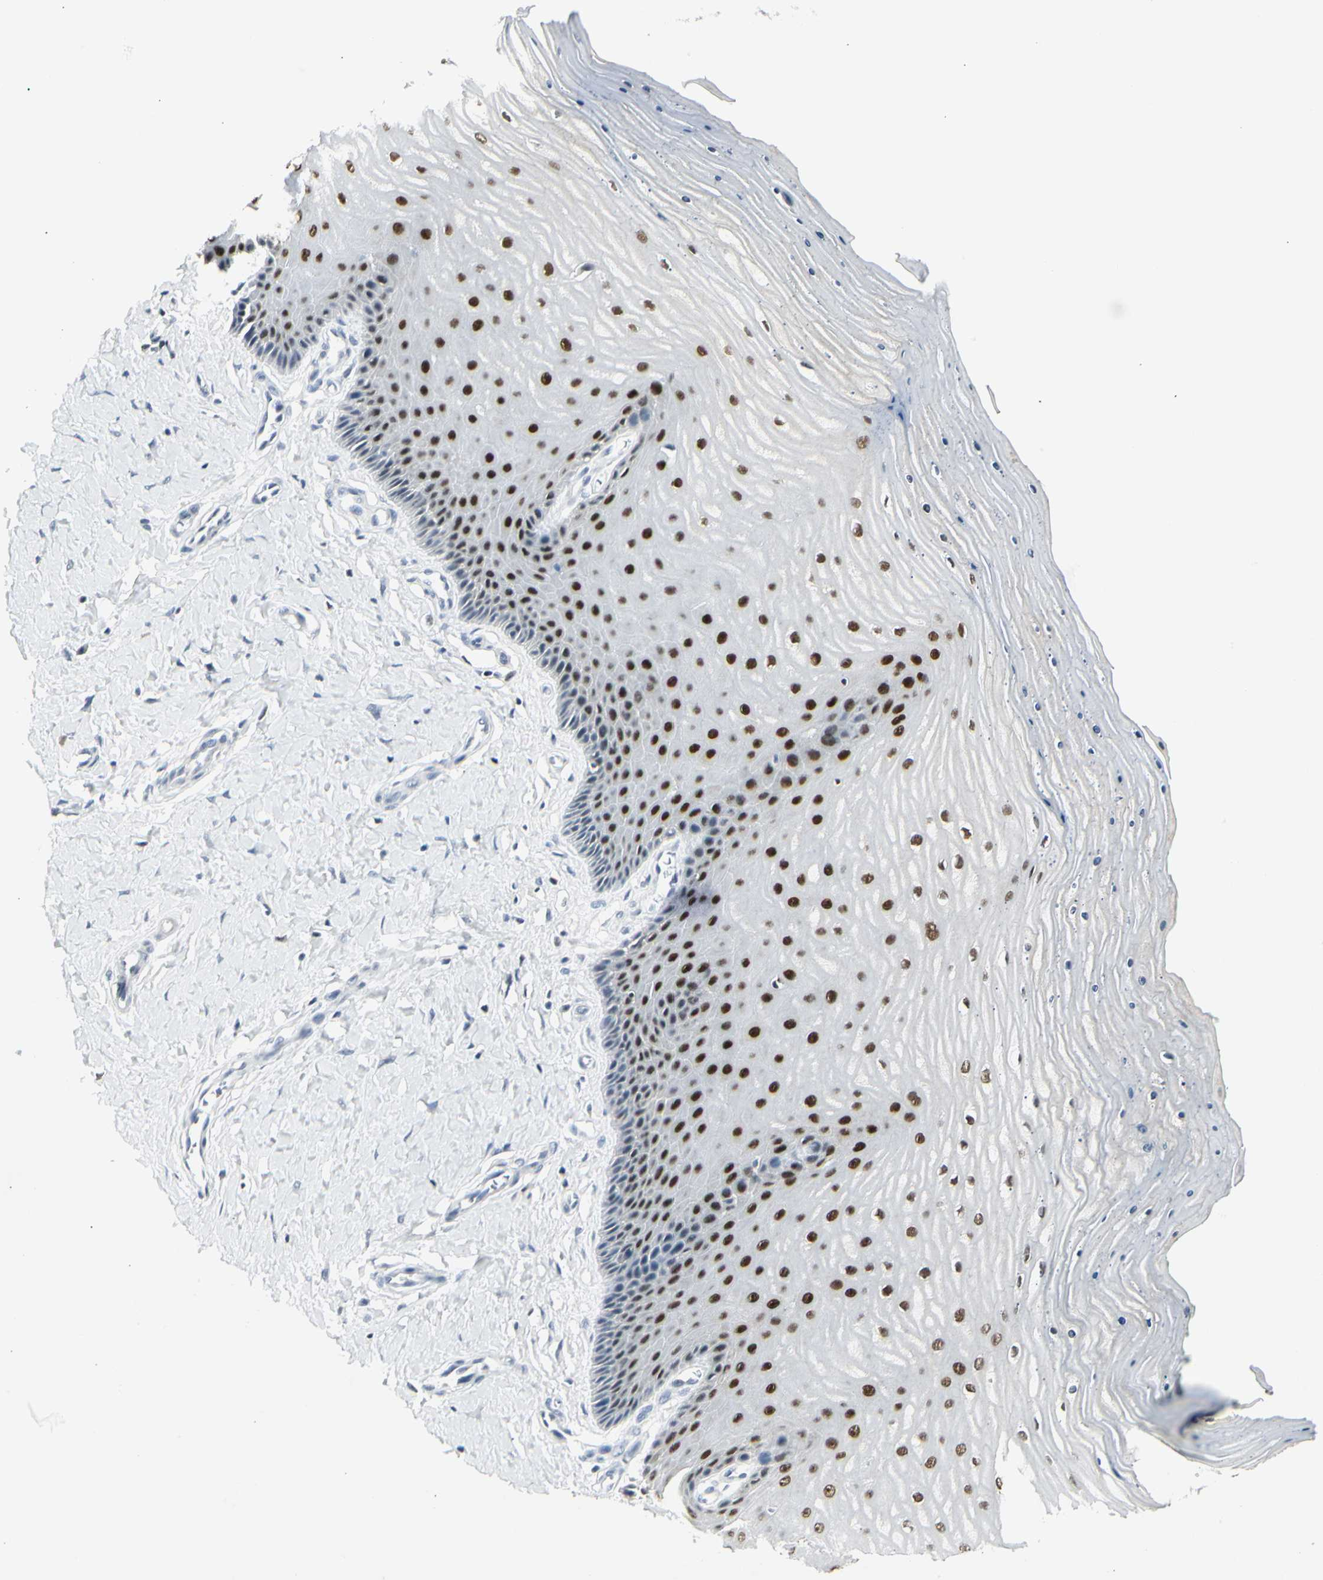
{"staining": {"intensity": "moderate", "quantity": ">75%", "location": "nuclear"}, "tissue": "cervix", "cell_type": "Glandular cells", "image_type": "normal", "snomed": [{"axis": "morphology", "description": "Normal tissue, NOS"}, {"axis": "topography", "description": "Cervix"}], "caption": "A high-resolution micrograph shows immunohistochemistry staining of unremarkable cervix, which reveals moderate nuclear expression in approximately >75% of glandular cells.", "gene": "ZBTB7B", "patient": {"sex": "female", "age": 55}}